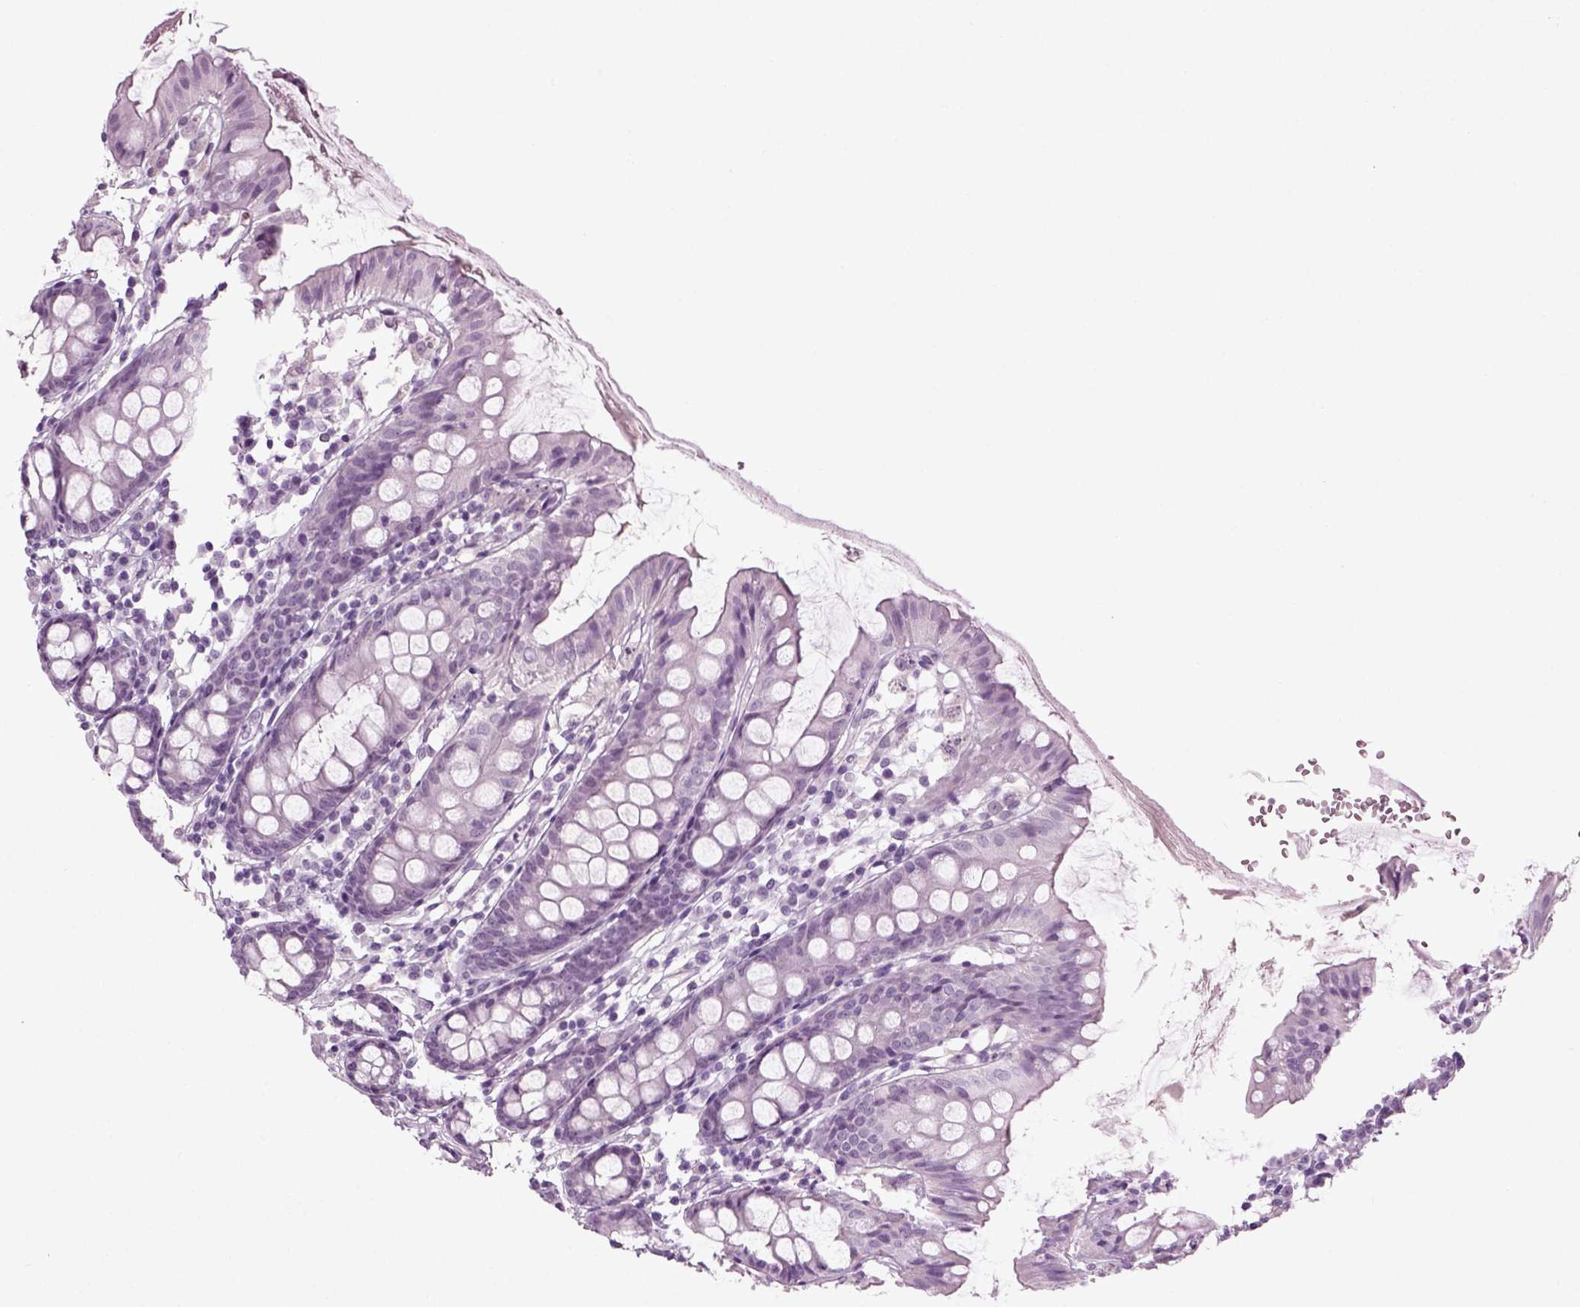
{"staining": {"intensity": "negative", "quantity": "none", "location": "none"}, "tissue": "colon", "cell_type": "Endothelial cells", "image_type": "normal", "snomed": [{"axis": "morphology", "description": "Normal tissue, NOS"}, {"axis": "topography", "description": "Colon"}], "caption": "High magnification brightfield microscopy of benign colon stained with DAB (3,3'-diaminobenzidine) (brown) and counterstained with hematoxylin (blue): endothelial cells show no significant expression.", "gene": "ZC2HC1C", "patient": {"sex": "female", "age": 84}}